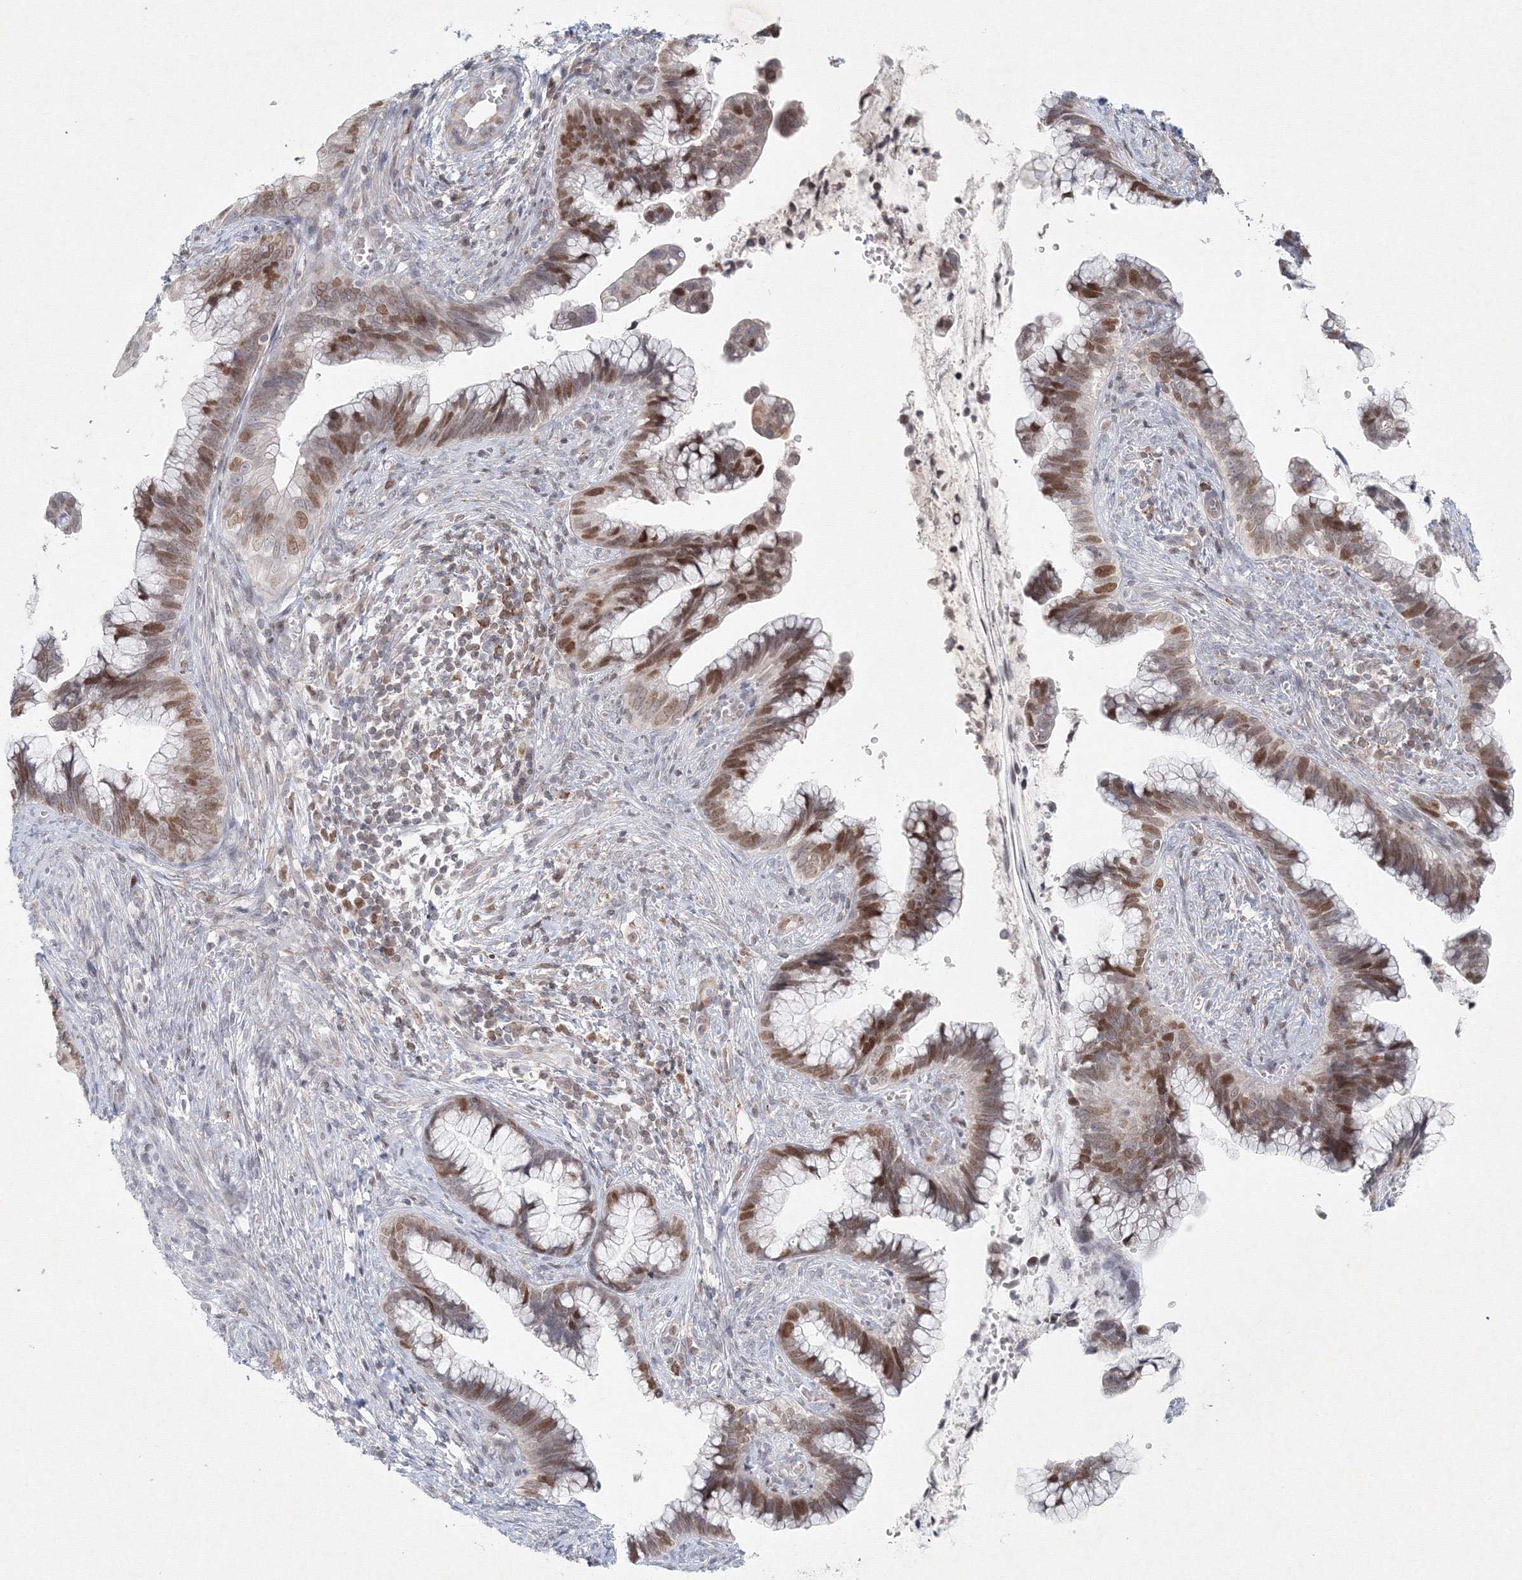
{"staining": {"intensity": "moderate", "quantity": "25%-75%", "location": "nuclear"}, "tissue": "cervical cancer", "cell_type": "Tumor cells", "image_type": "cancer", "snomed": [{"axis": "morphology", "description": "Adenocarcinoma, NOS"}, {"axis": "topography", "description": "Cervix"}], "caption": "Protein staining by immunohistochemistry (IHC) displays moderate nuclear positivity in approximately 25%-75% of tumor cells in cervical adenocarcinoma.", "gene": "KIF4A", "patient": {"sex": "female", "age": 44}}